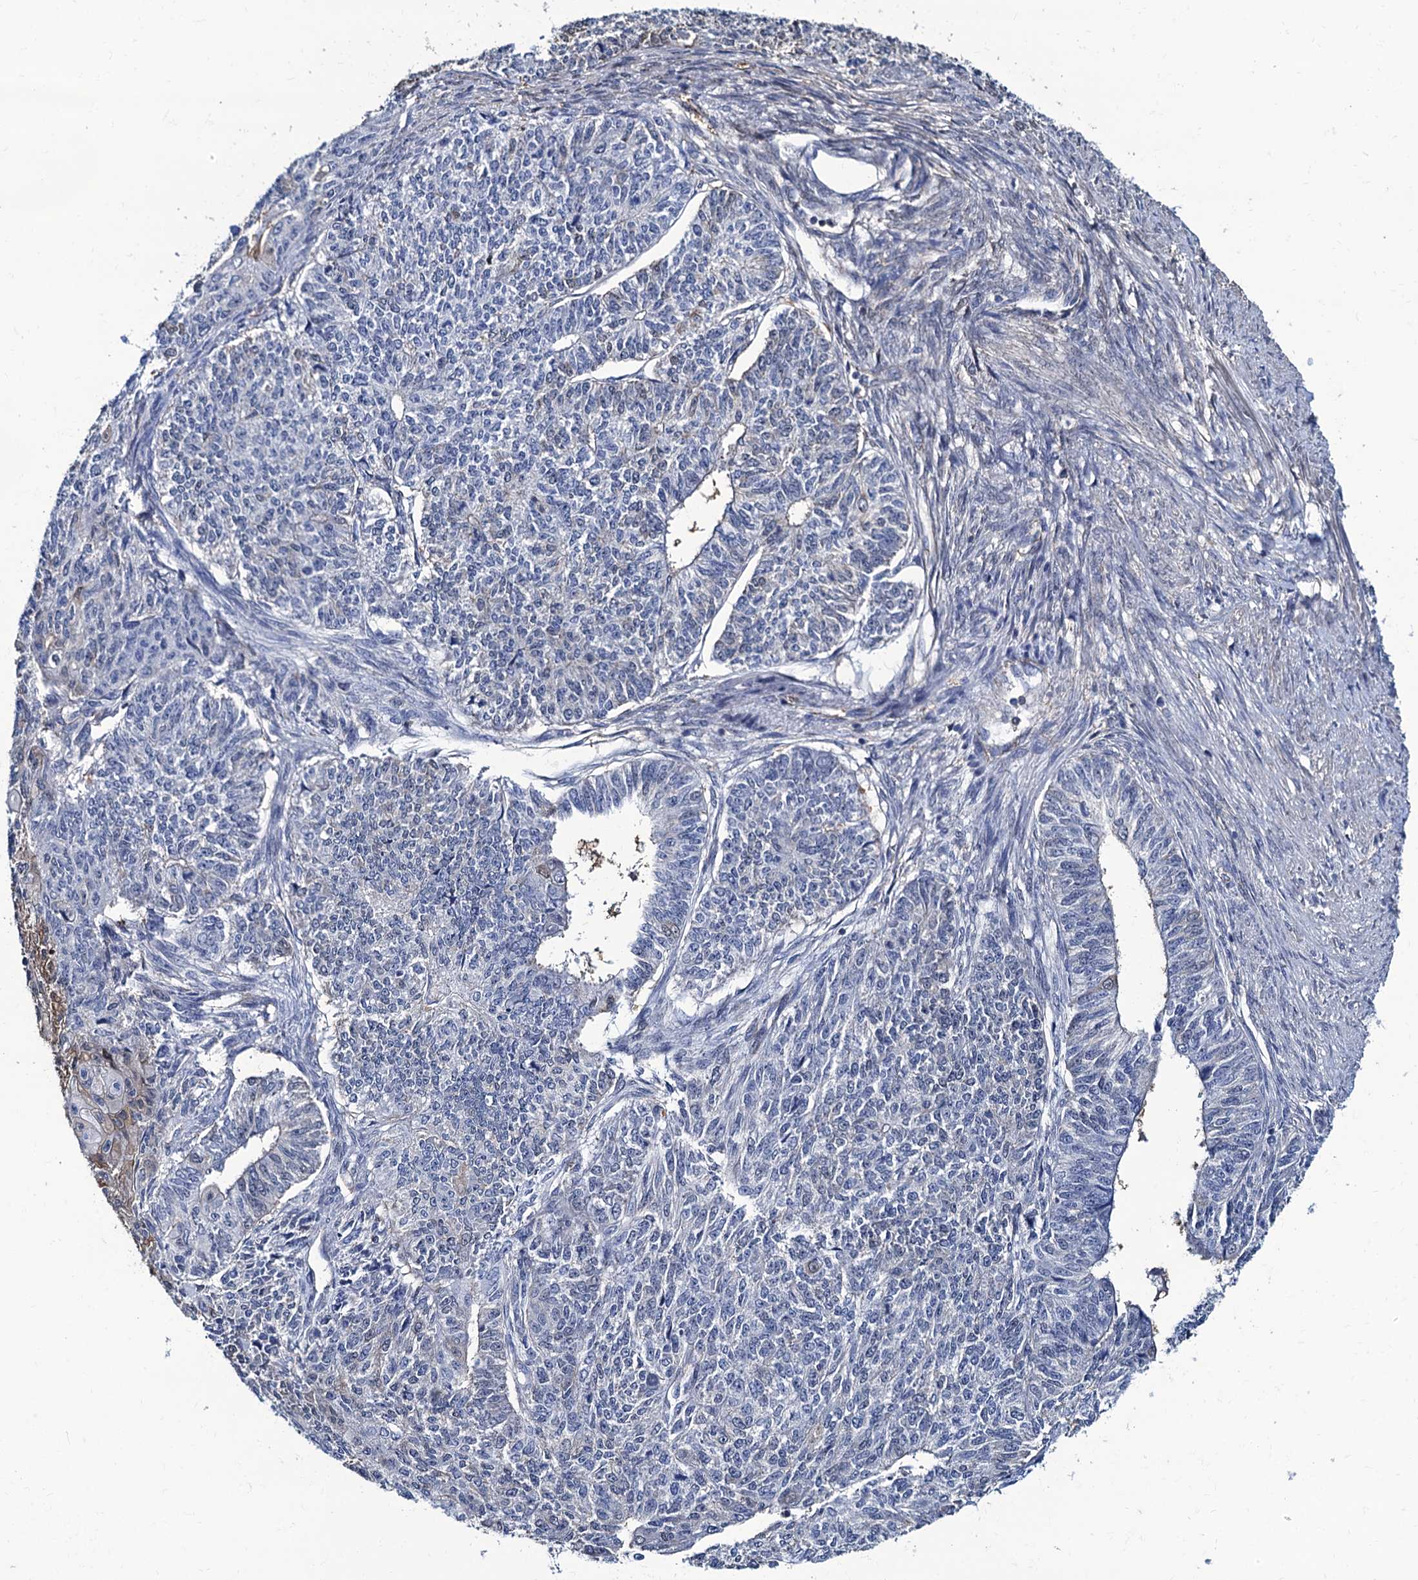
{"staining": {"intensity": "negative", "quantity": "none", "location": "none"}, "tissue": "endometrial cancer", "cell_type": "Tumor cells", "image_type": "cancer", "snomed": [{"axis": "morphology", "description": "Adenocarcinoma, NOS"}, {"axis": "topography", "description": "Endometrium"}], "caption": "This is a image of immunohistochemistry (IHC) staining of endometrial adenocarcinoma, which shows no positivity in tumor cells.", "gene": "RTKN2", "patient": {"sex": "female", "age": 32}}